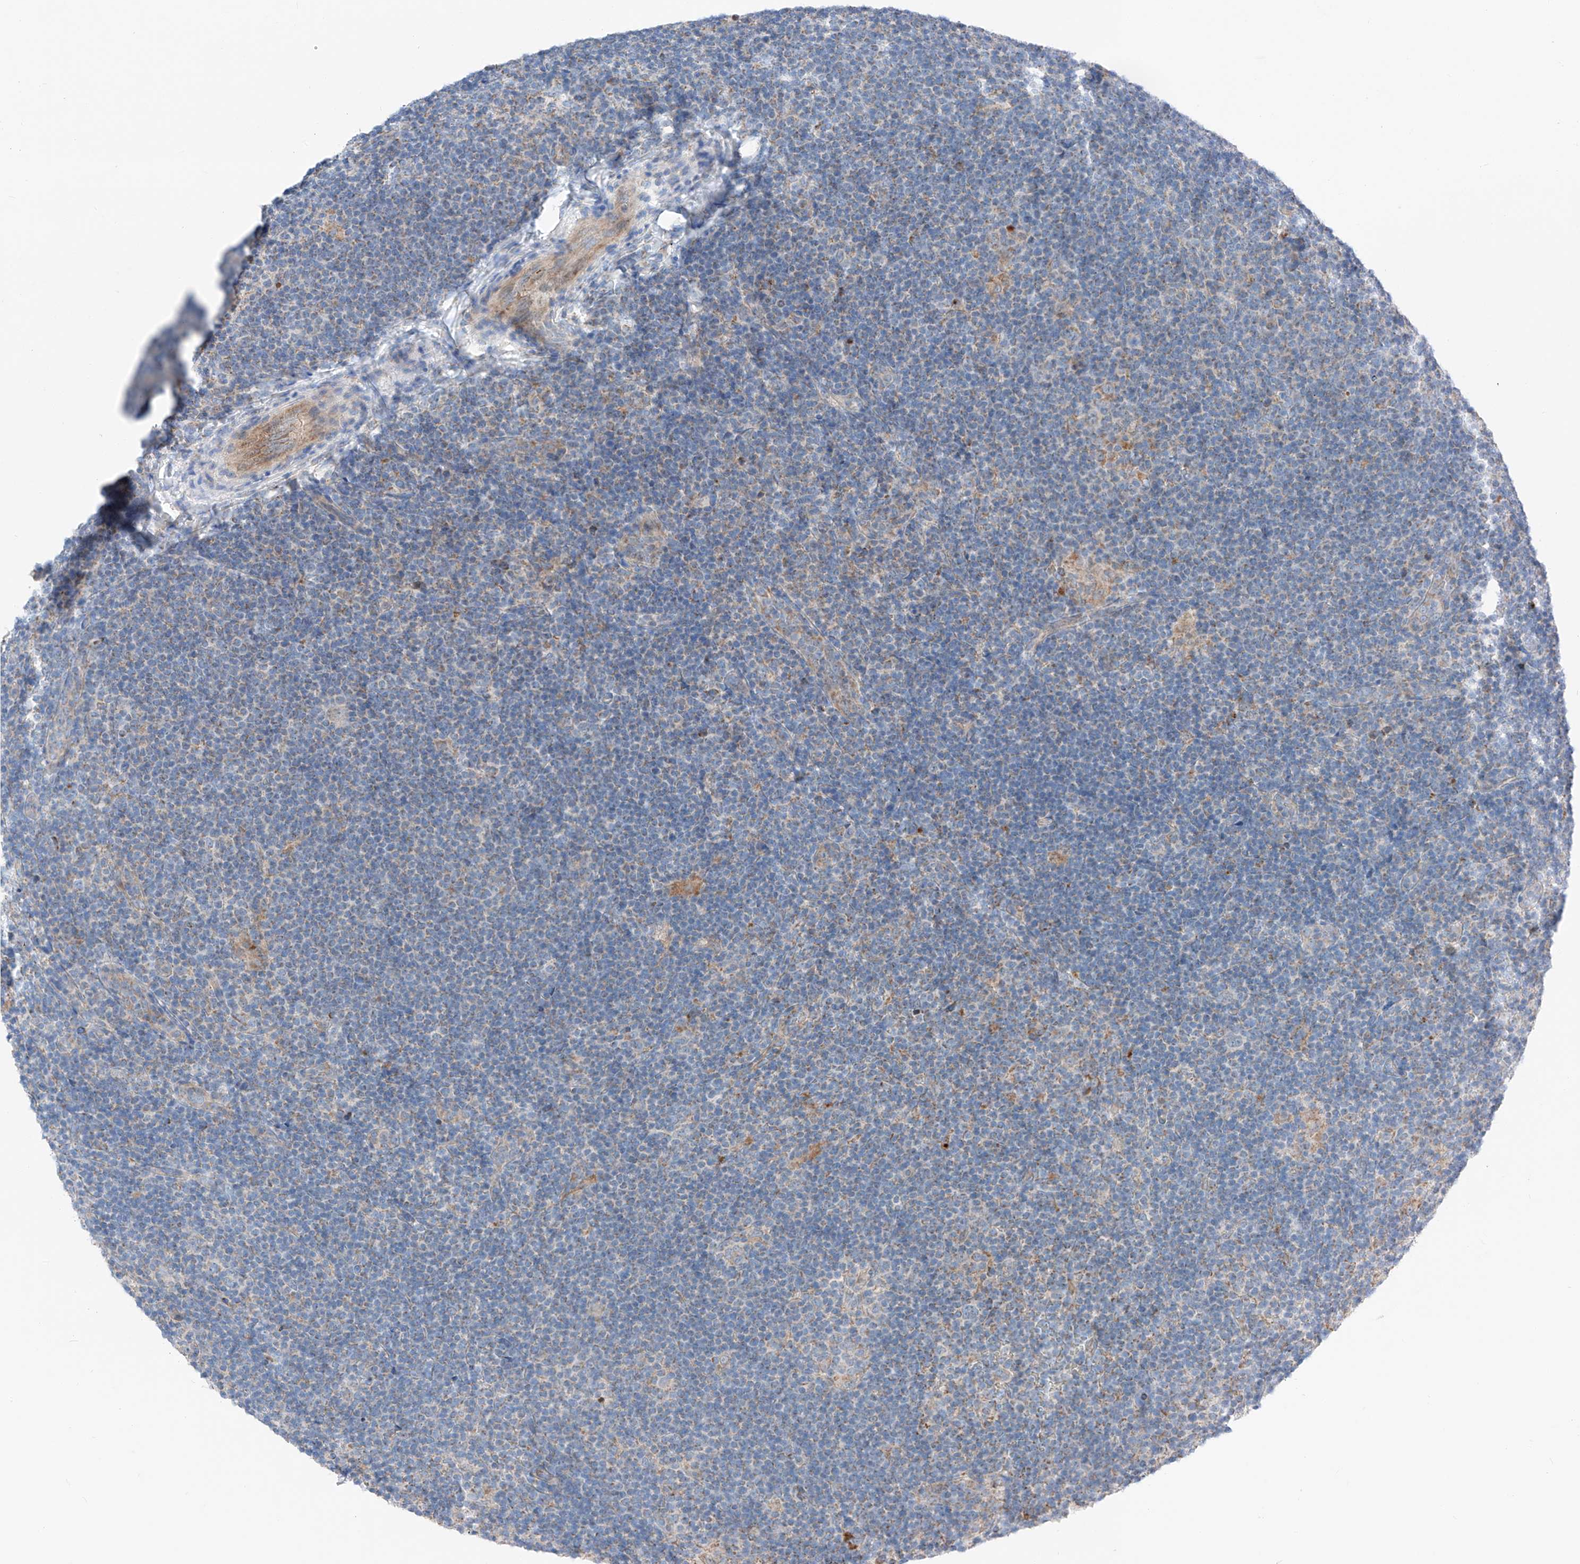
{"staining": {"intensity": "moderate", "quantity": "<25%", "location": "cytoplasmic/membranous"}, "tissue": "lymphoma", "cell_type": "Tumor cells", "image_type": "cancer", "snomed": [{"axis": "morphology", "description": "Hodgkin's disease, NOS"}, {"axis": "topography", "description": "Lymph node"}], "caption": "Immunohistochemistry (IHC) of human Hodgkin's disease reveals low levels of moderate cytoplasmic/membranous positivity in approximately <25% of tumor cells.", "gene": "MRAP", "patient": {"sex": "female", "age": 57}}